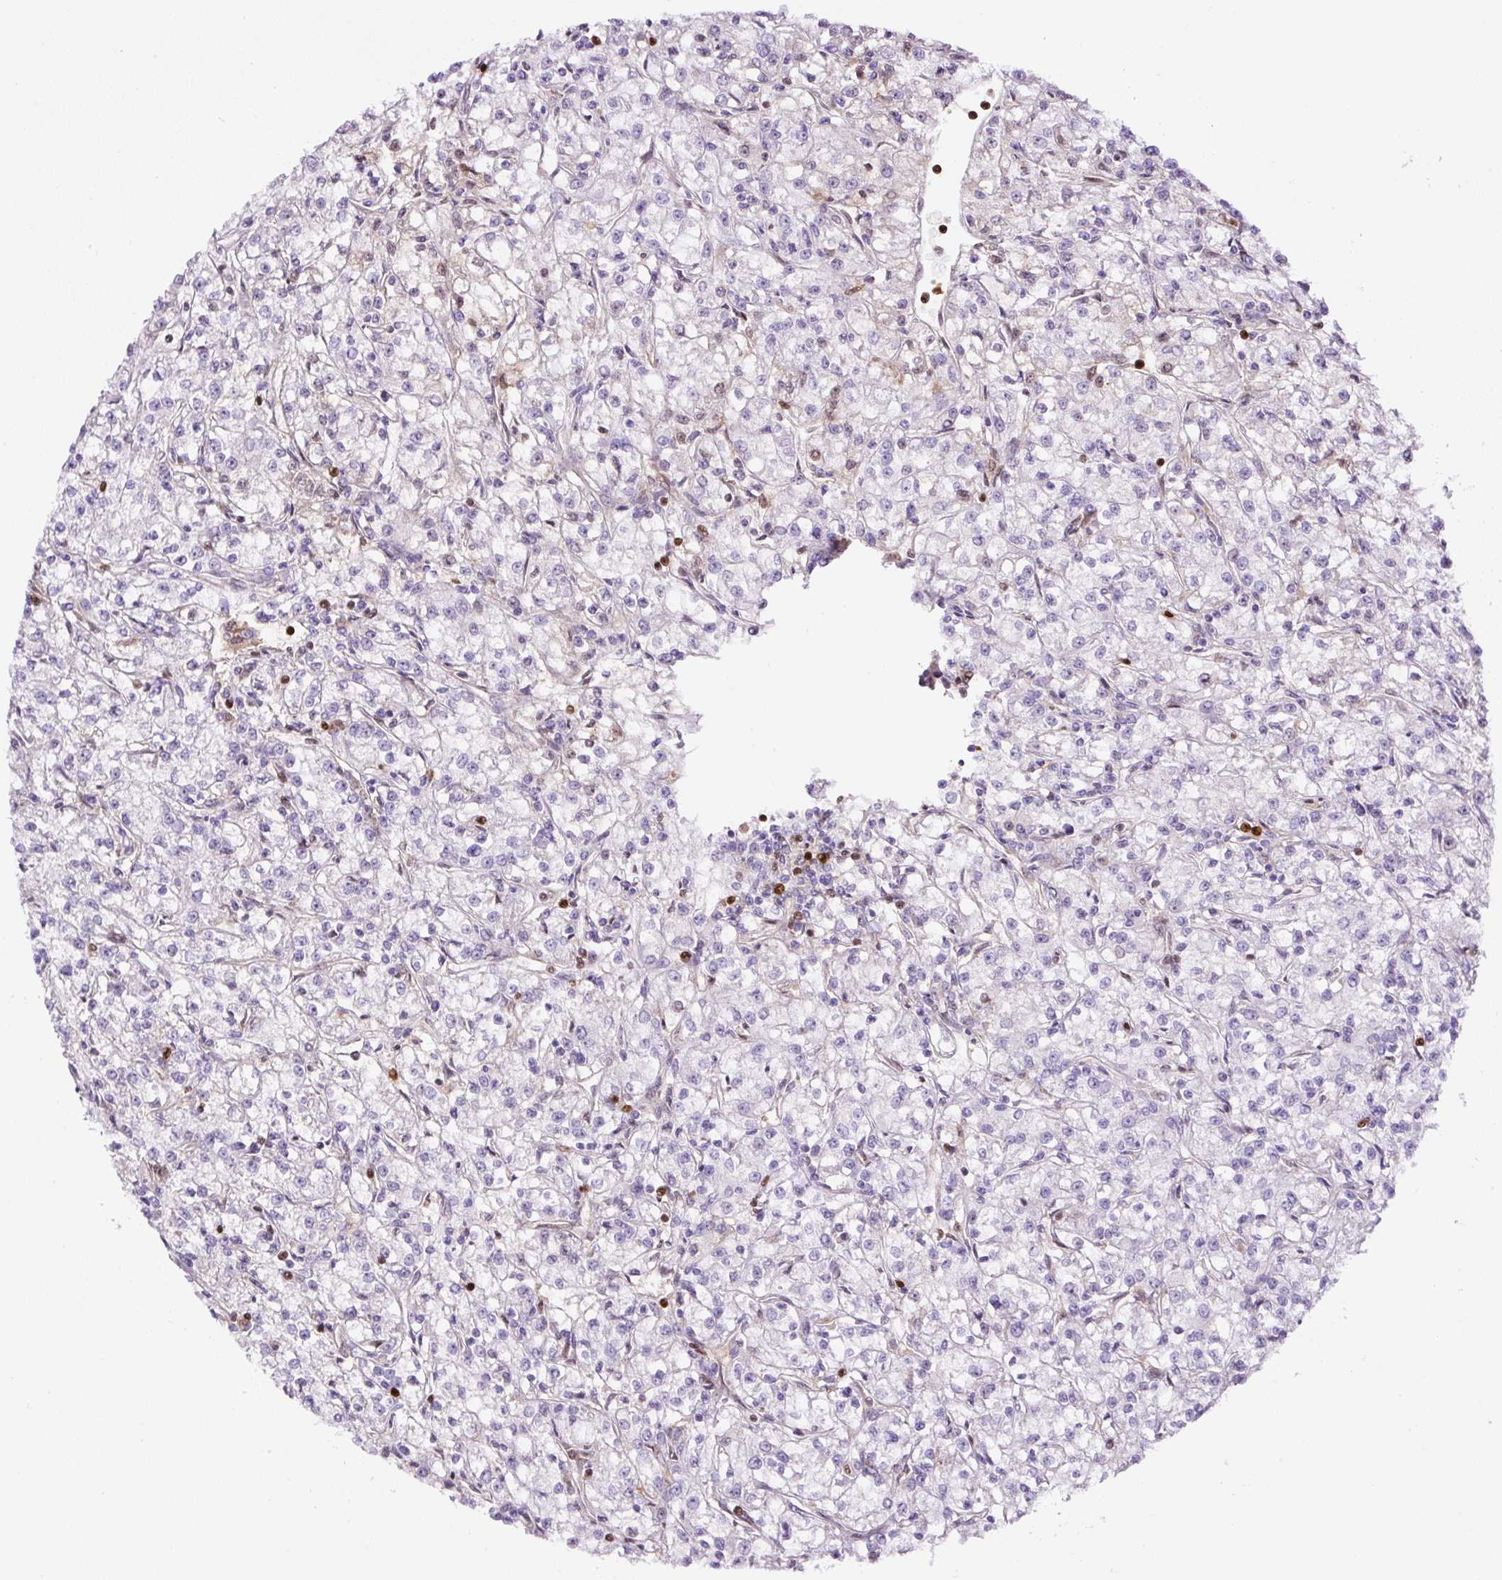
{"staining": {"intensity": "negative", "quantity": "none", "location": "none"}, "tissue": "renal cancer", "cell_type": "Tumor cells", "image_type": "cancer", "snomed": [{"axis": "morphology", "description": "Adenocarcinoma, NOS"}, {"axis": "topography", "description": "Kidney"}], "caption": "There is no significant positivity in tumor cells of renal cancer (adenocarcinoma).", "gene": "ANXA1", "patient": {"sex": "female", "age": 59}}